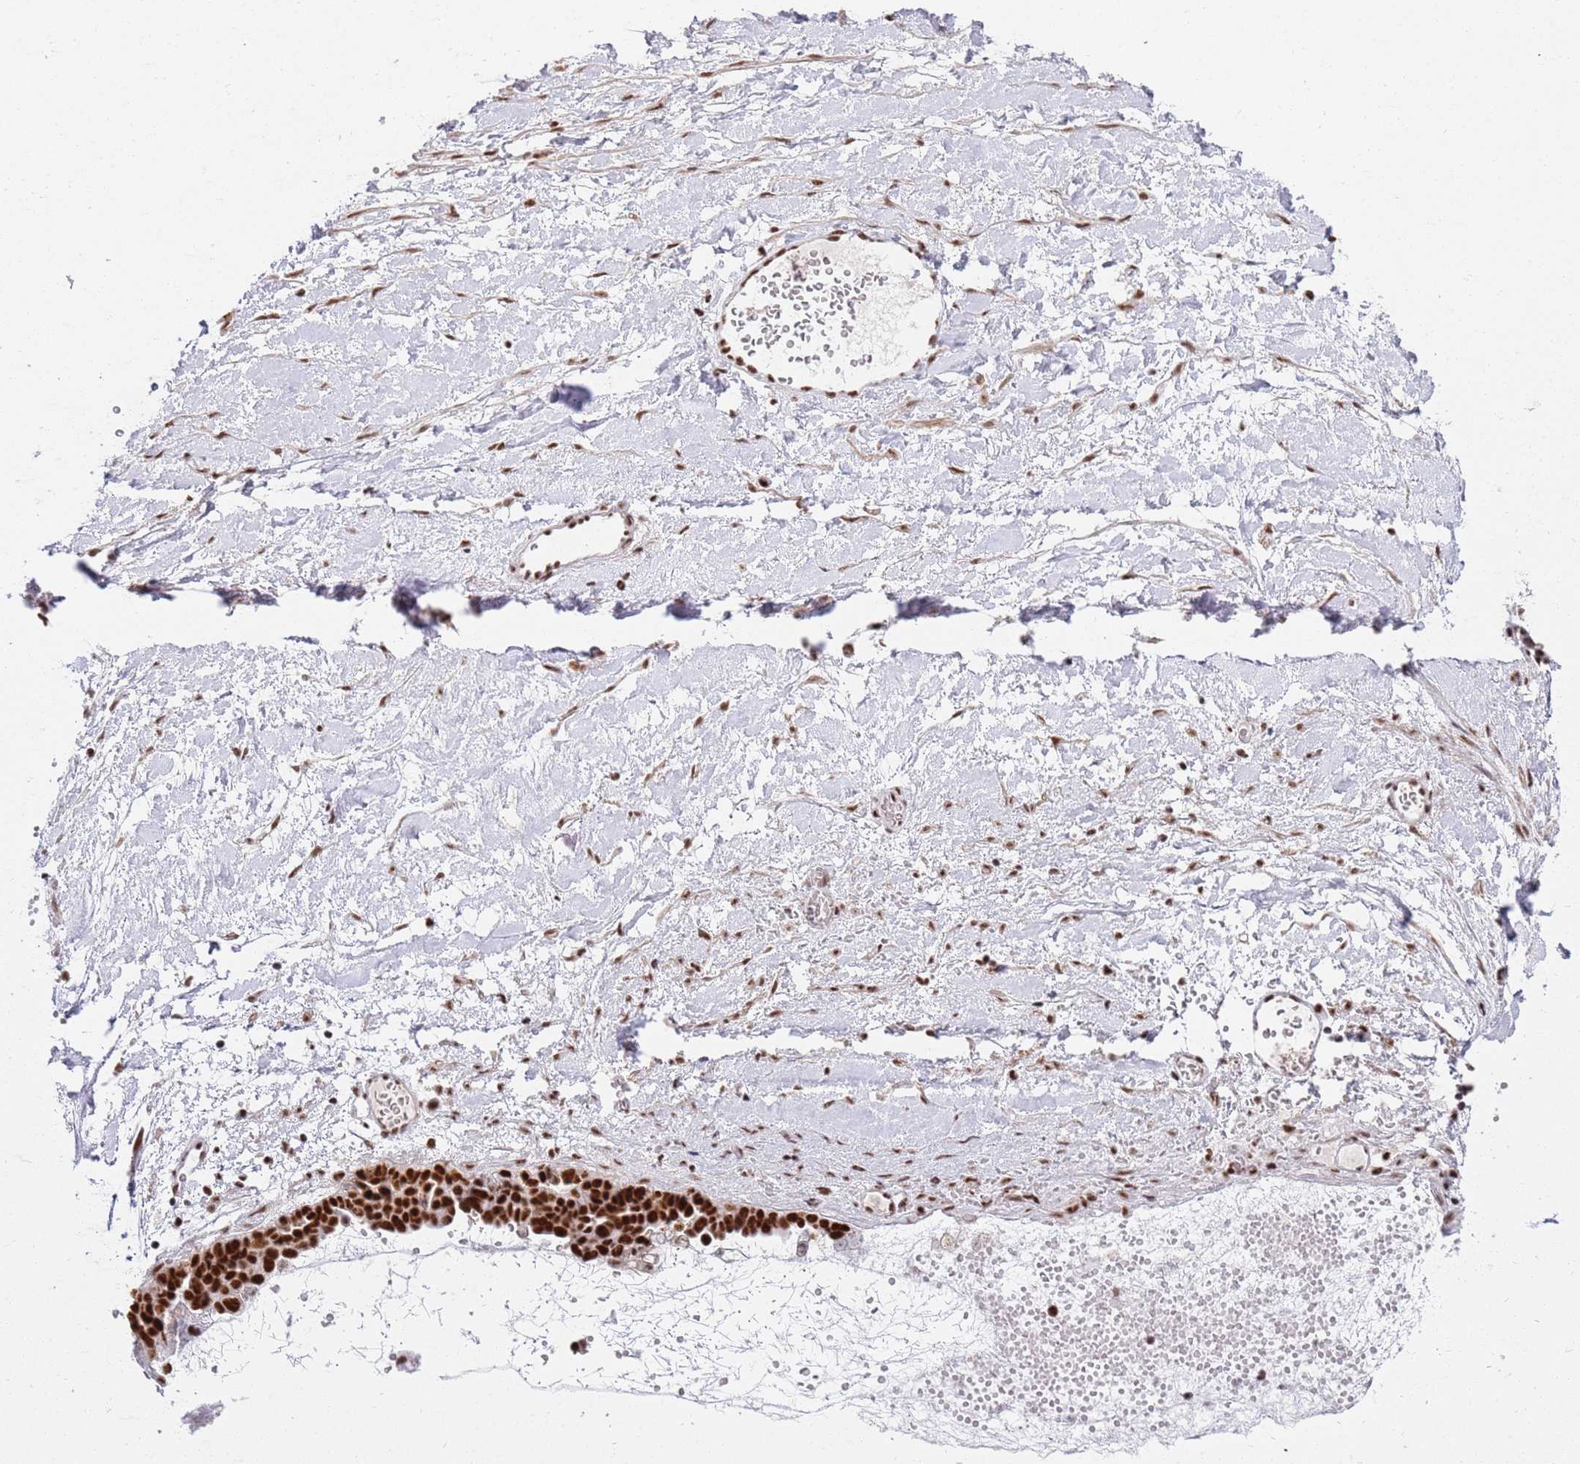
{"staining": {"intensity": "strong", "quantity": ">75%", "location": "nuclear"}, "tissue": "ovarian cancer", "cell_type": "Tumor cells", "image_type": "cancer", "snomed": [{"axis": "morphology", "description": "Cystadenocarcinoma, serous, NOS"}, {"axis": "topography", "description": "Ovary"}], "caption": "Immunohistochemical staining of ovarian cancer (serous cystadenocarcinoma) exhibits high levels of strong nuclear protein expression in about >75% of tumor cells.", "gene": "AKAP8L", "patient": {"sex": "female", "age": 54}}